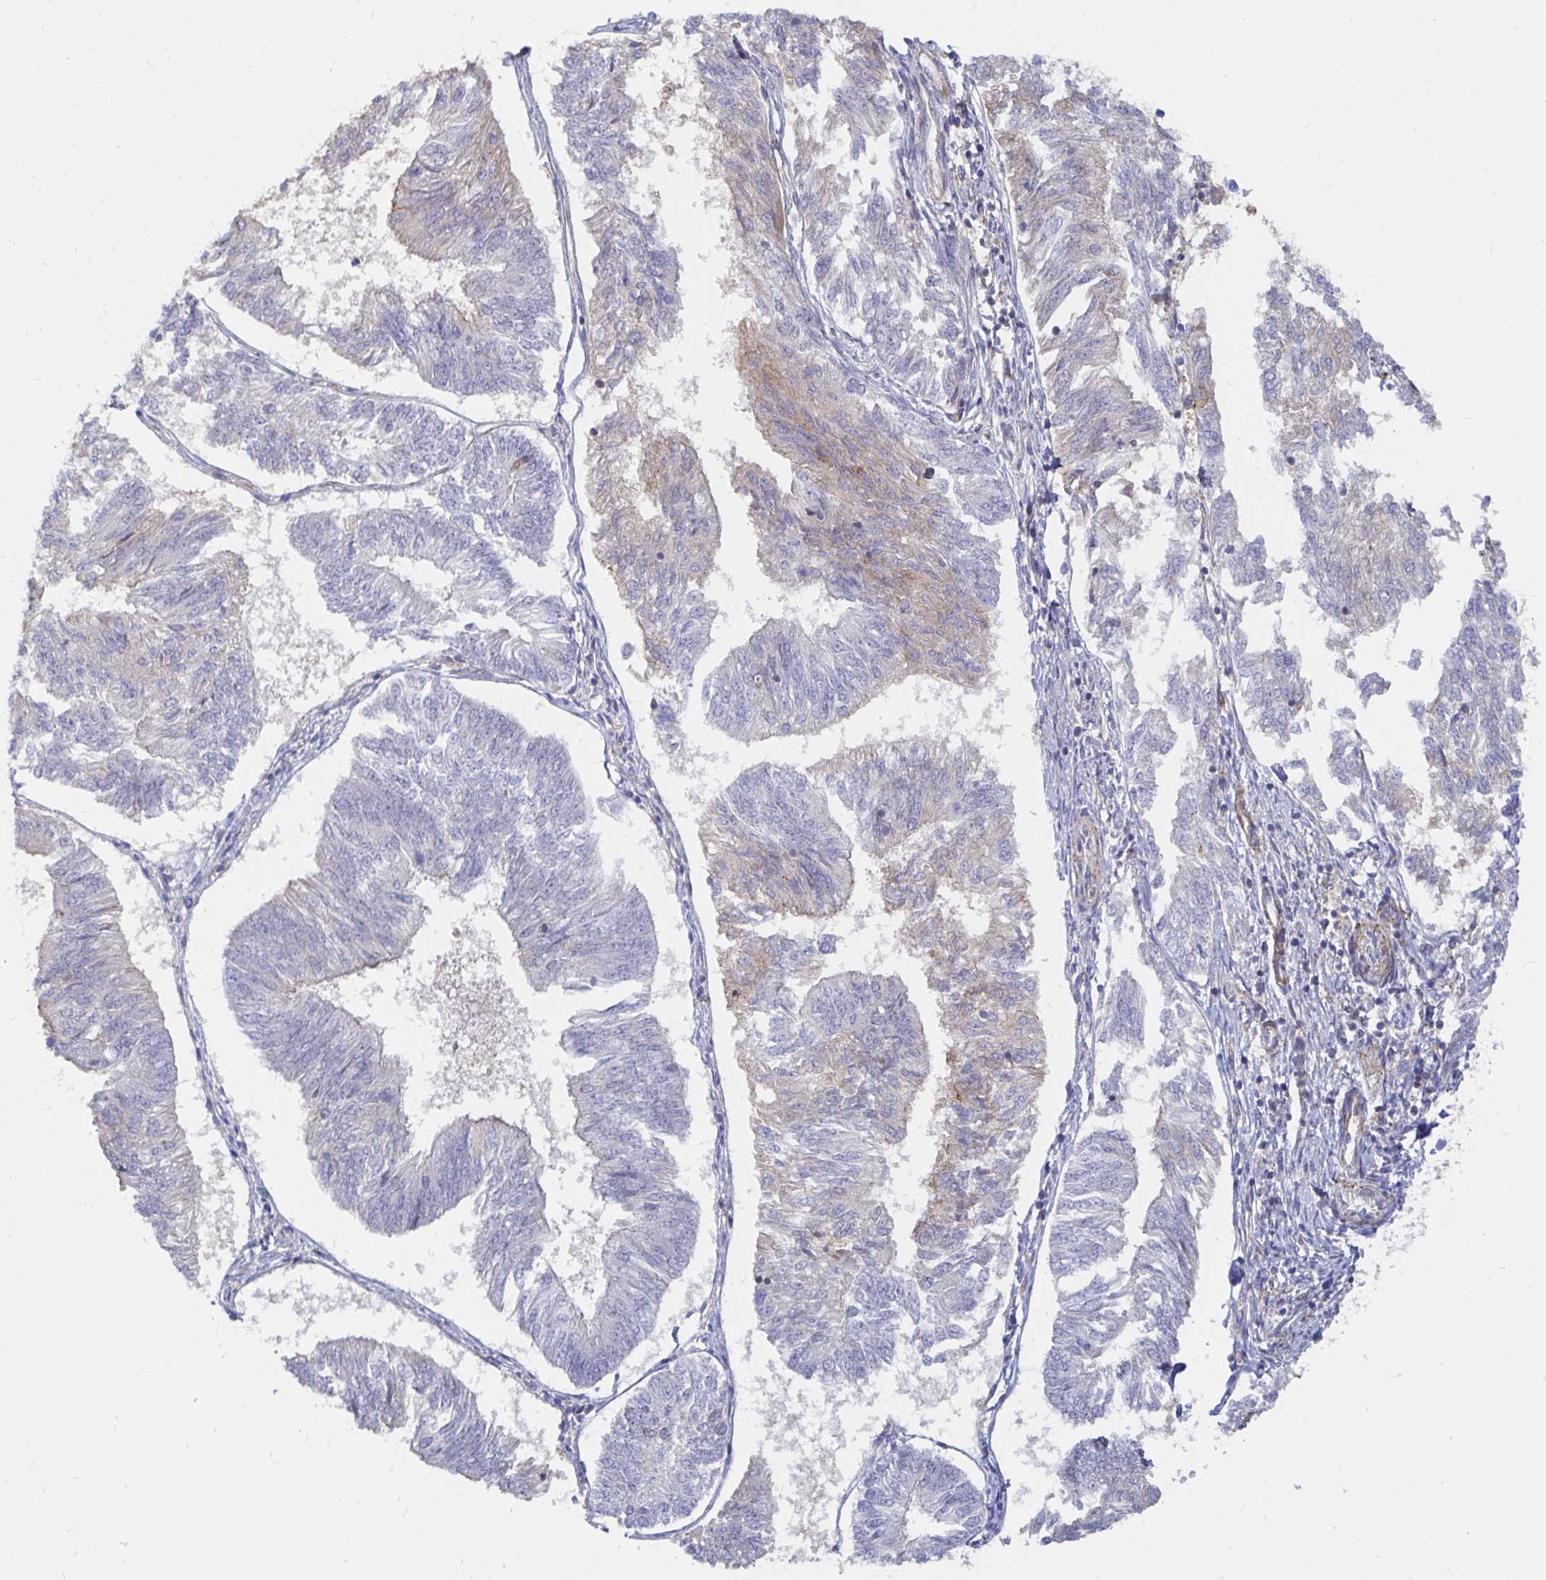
{"staining": {"intensity": "weak", "quantity": "<25%", "location": "cytoplasmic/membranous"}, "tissue": "endometrial cancer", "cell_type": "Tumor cells", "image_type": "cancer", "snomed": [{"axis": "morphology", "description": "Adenocarcinoma, NOS"}, {"axis": "topography", "description": "Endometrium"}], "caption": "There is no significant expression in tumor cells of endometrial cancer.", "gene": "KCTD19", "patient": {"sex": "female", "age": 58}}